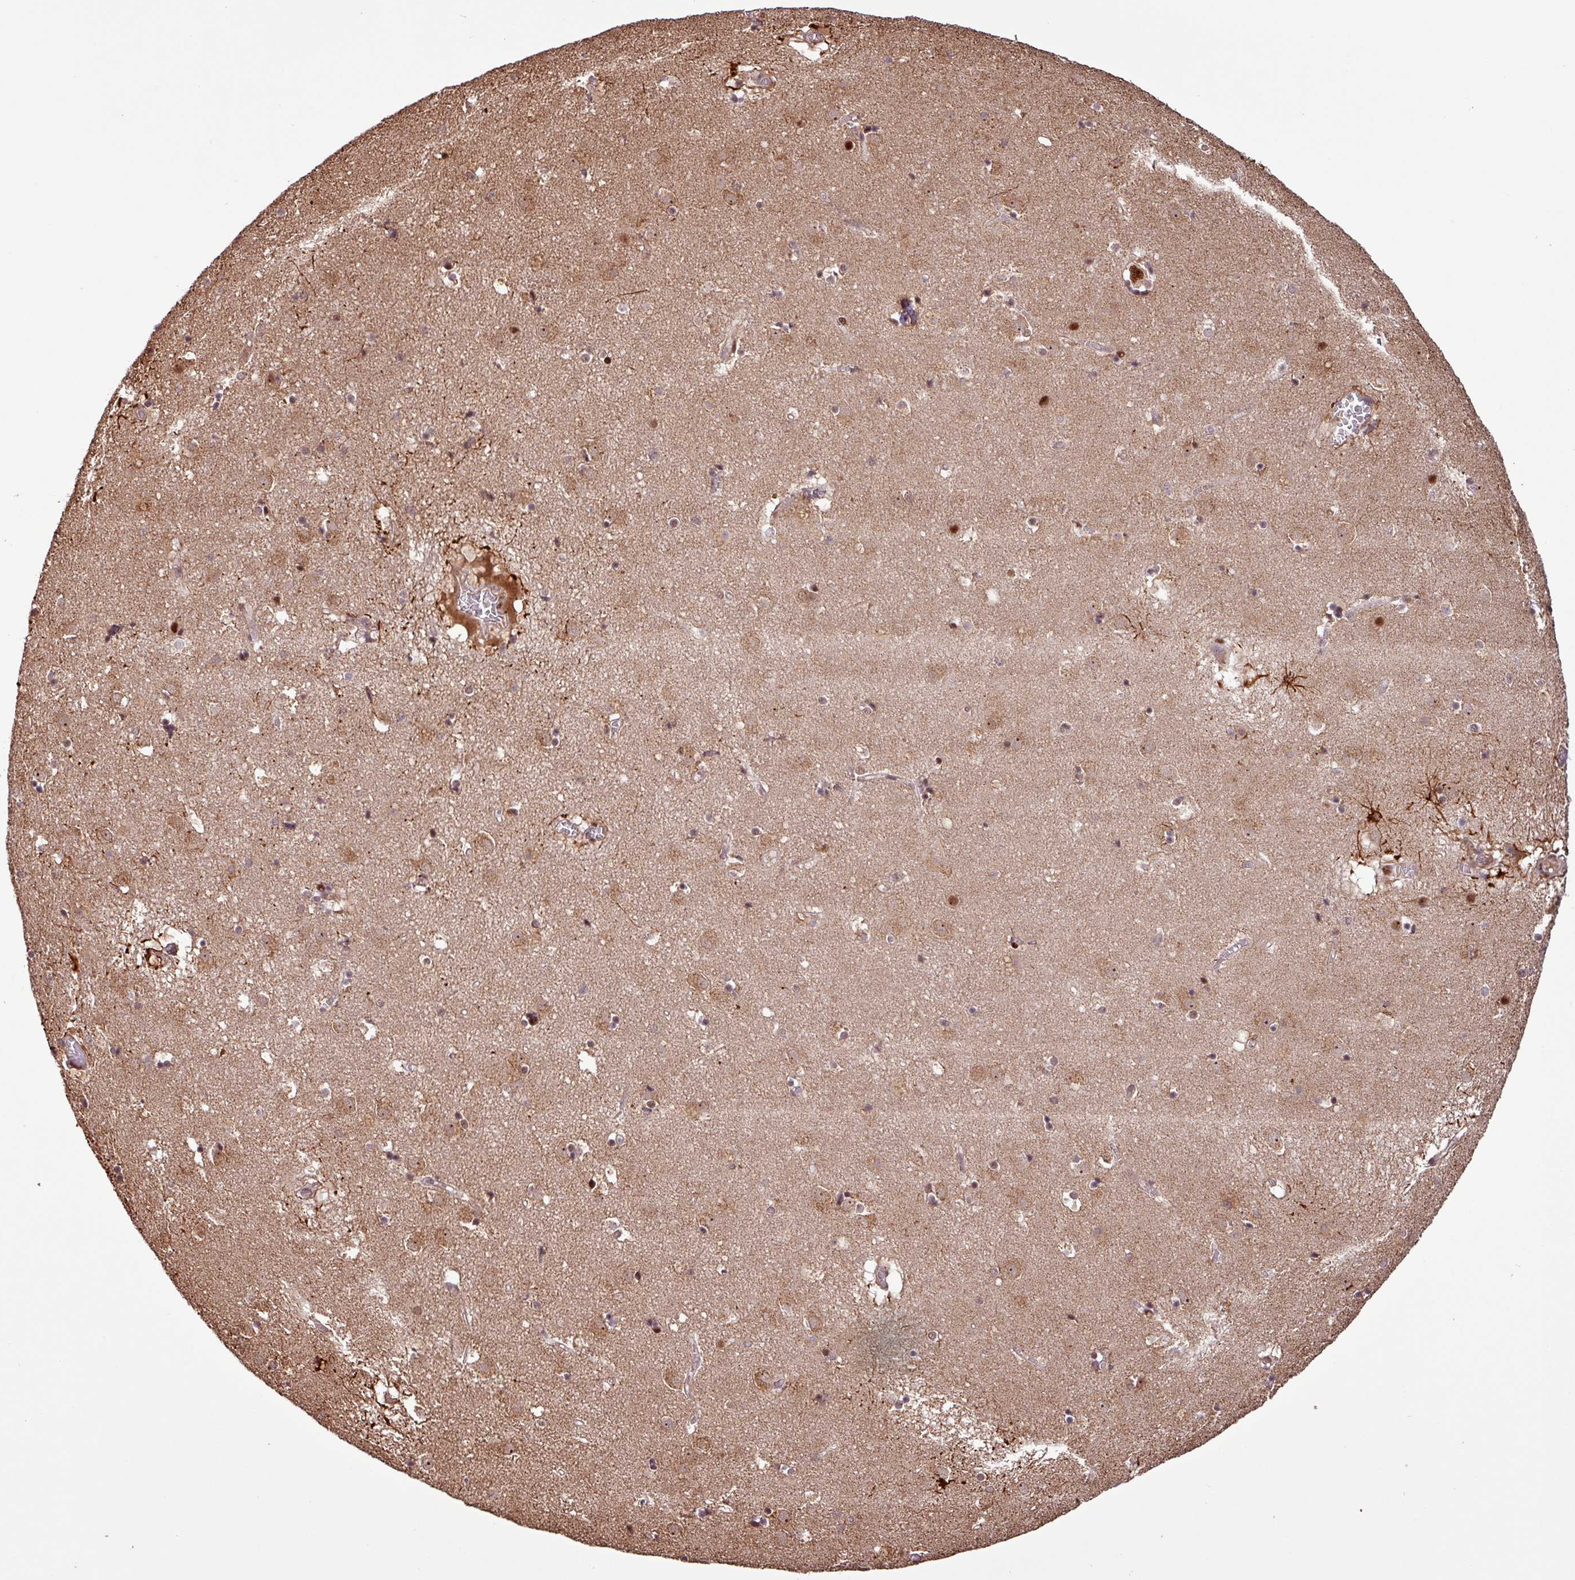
{"staining": {"intensity": "moderate", "quantity": "<25%", "location": "nuclear"}, "tissue": "caudate", "cell_type": "Glial cells", "image_type": "normal", "snomed": [{"axis": "morphology", "description": "Normal tissue, NOS"}, {"axis": "topography", "description": "Lateral ventricle wall"}], "caption": "Unremarkable caudate shows moderate nuclear positivity in about <25% of glial cells.", "gene": "SLC22A24", "patient": {"sex": "male", "age": 70}}